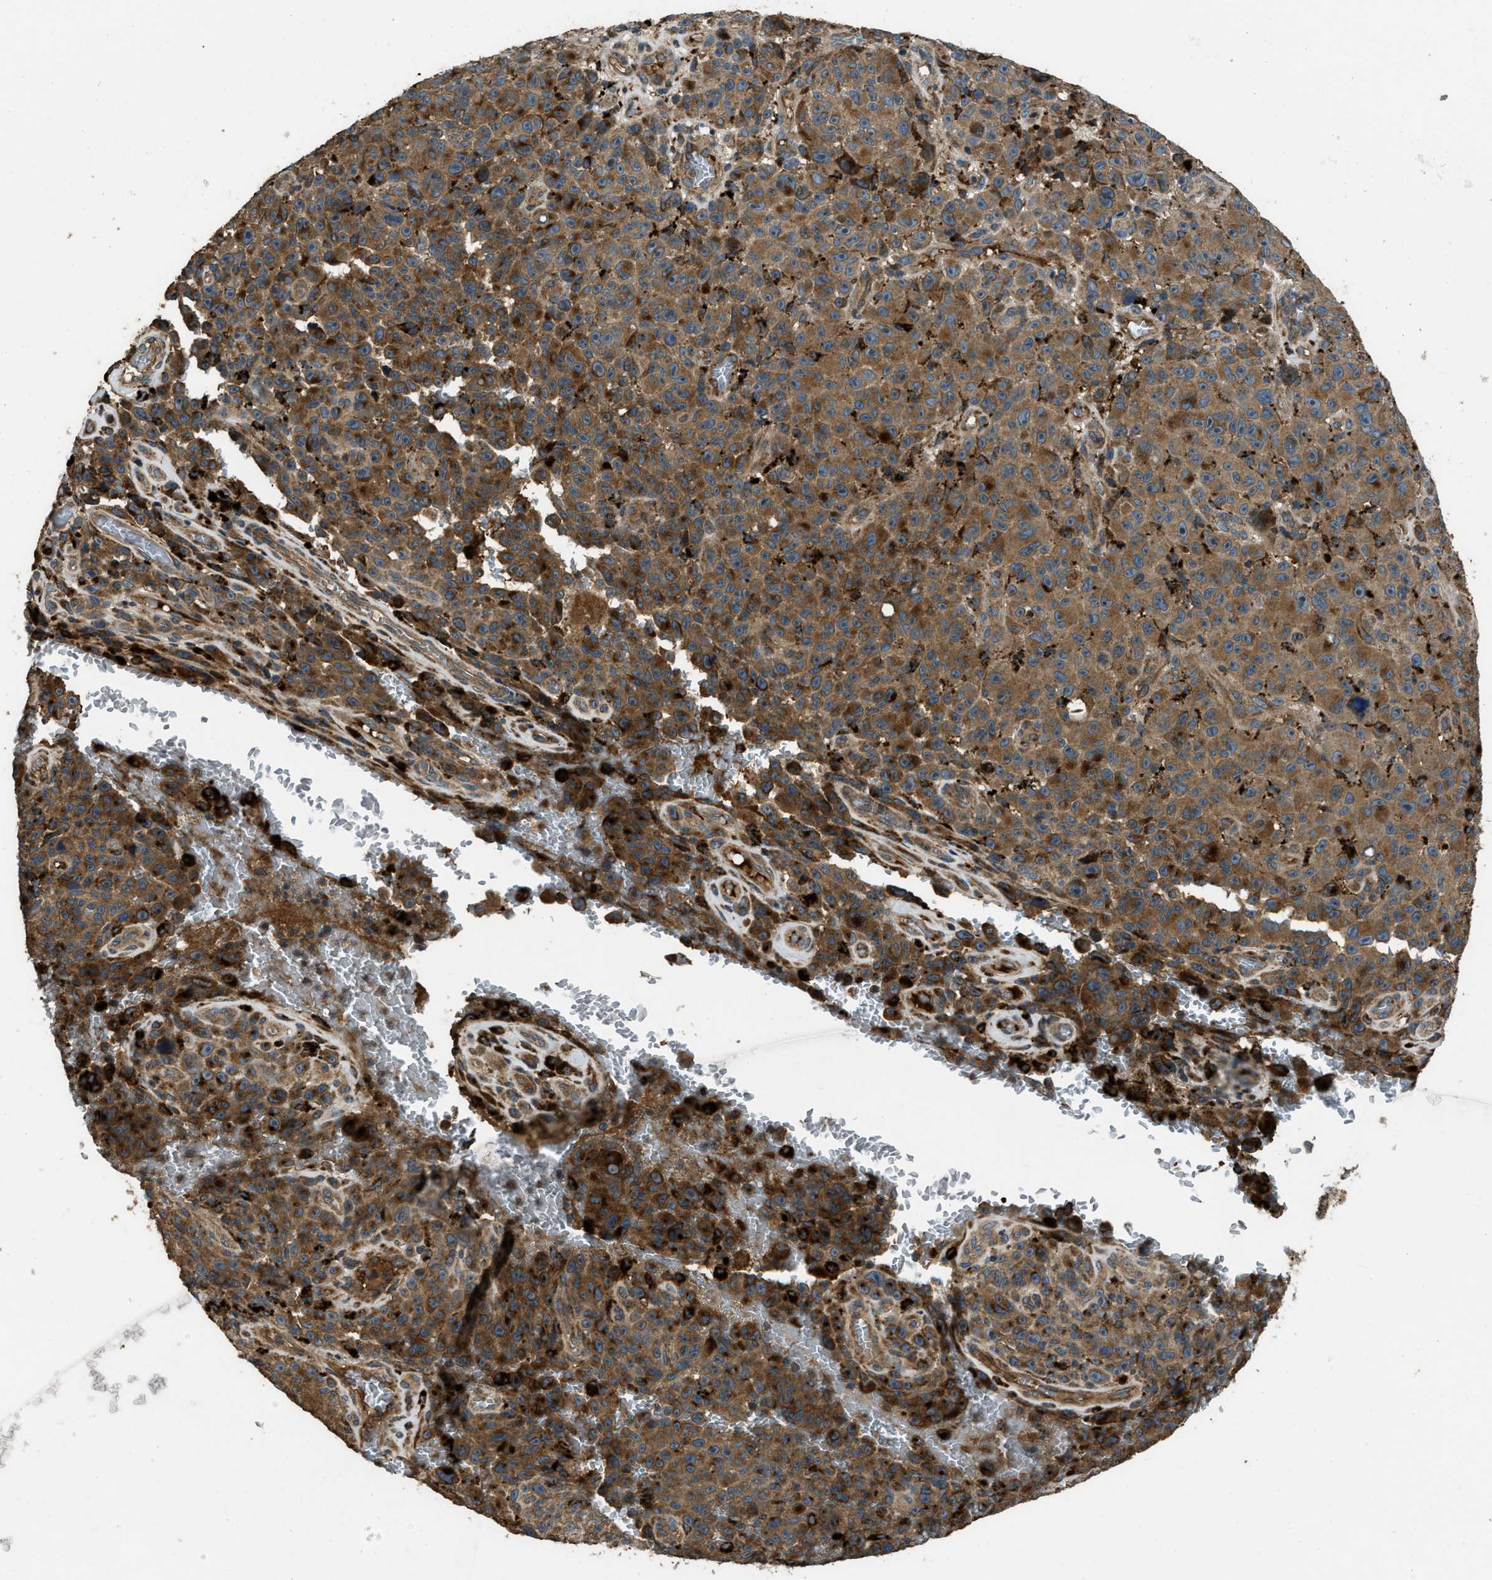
{"staining": {"intensity": "strong", "quantity": ">75%", "location": "cytoplasmic/membranous"}, "tissue": "melanoma", "cell_type": "Tumor cells", "image_type": "cancer", "snomed": [{"axis": "morphology", "description": "Malignant melanoma, NOS"}, {"axis": "topography", "description": "Skin"}], "caption": "The immunohistochemical stain shows strong cytoplasmic/membranous positivity in tumor cells of malignant melanoma tissue.", "gene": "GGH", "patient": {"sex": "female", "age": 82}}